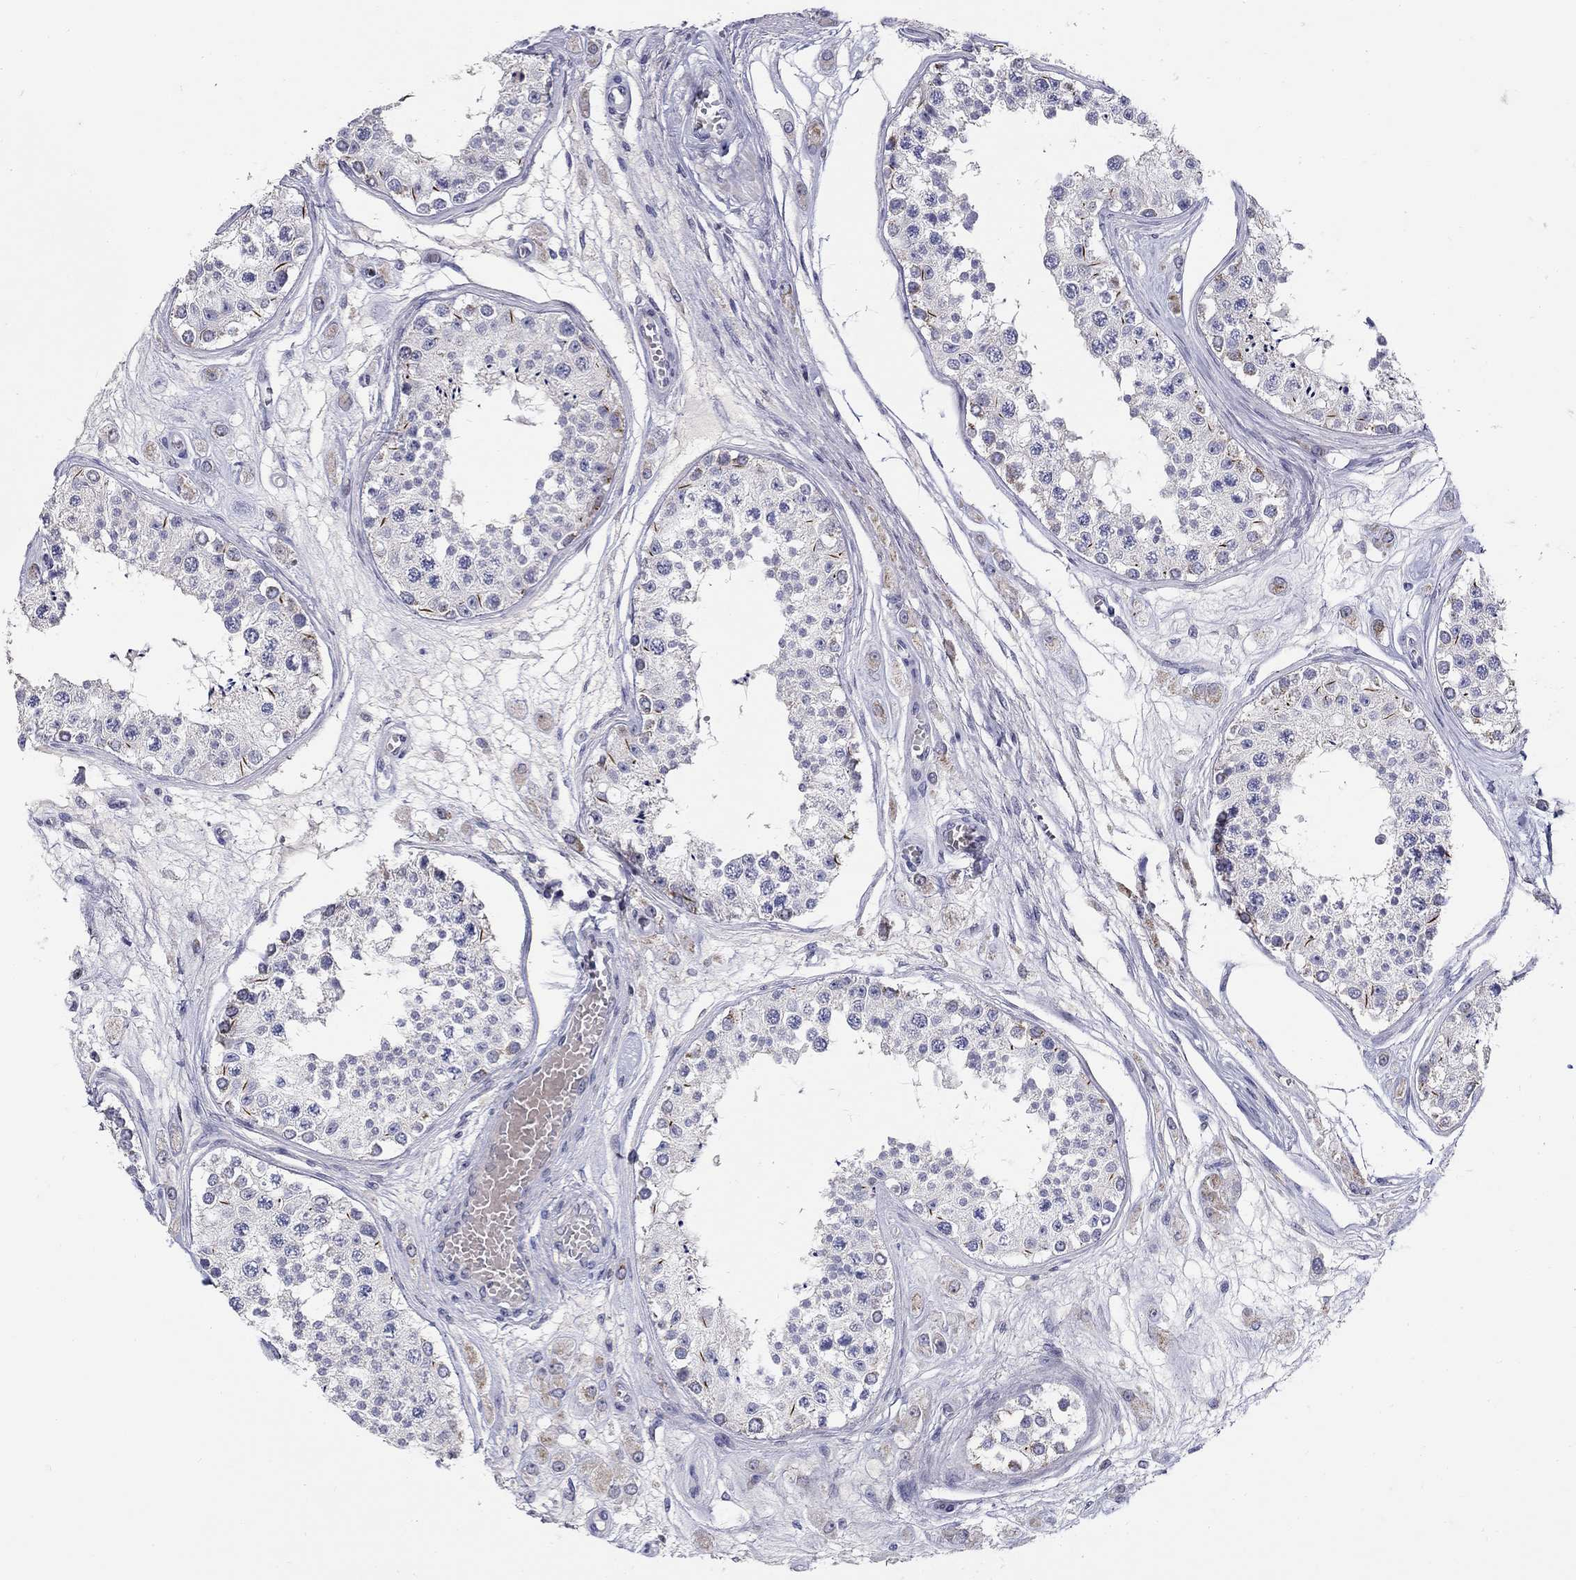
{"staining": {"intensity": "negative", "quantity": "none", "location": "none"}, "tissue": "testis", "cell_type": "Cells in seminiferous ducts", "image_type": "normal", "snomed": [{"axis": "morphology", "description": "Normal tissue, NOS"}, {"axis": "topography", "description": "Testis"}], "caption": "Immunohistochemistry (IHC) image of benign testis stained for a protein (brown), which exhibits no positivity in cells in seminiferous ducts. Nuclei are stained in blue.", "gene": "HMX2", "patient": {"sex": "male", "age": 25}}